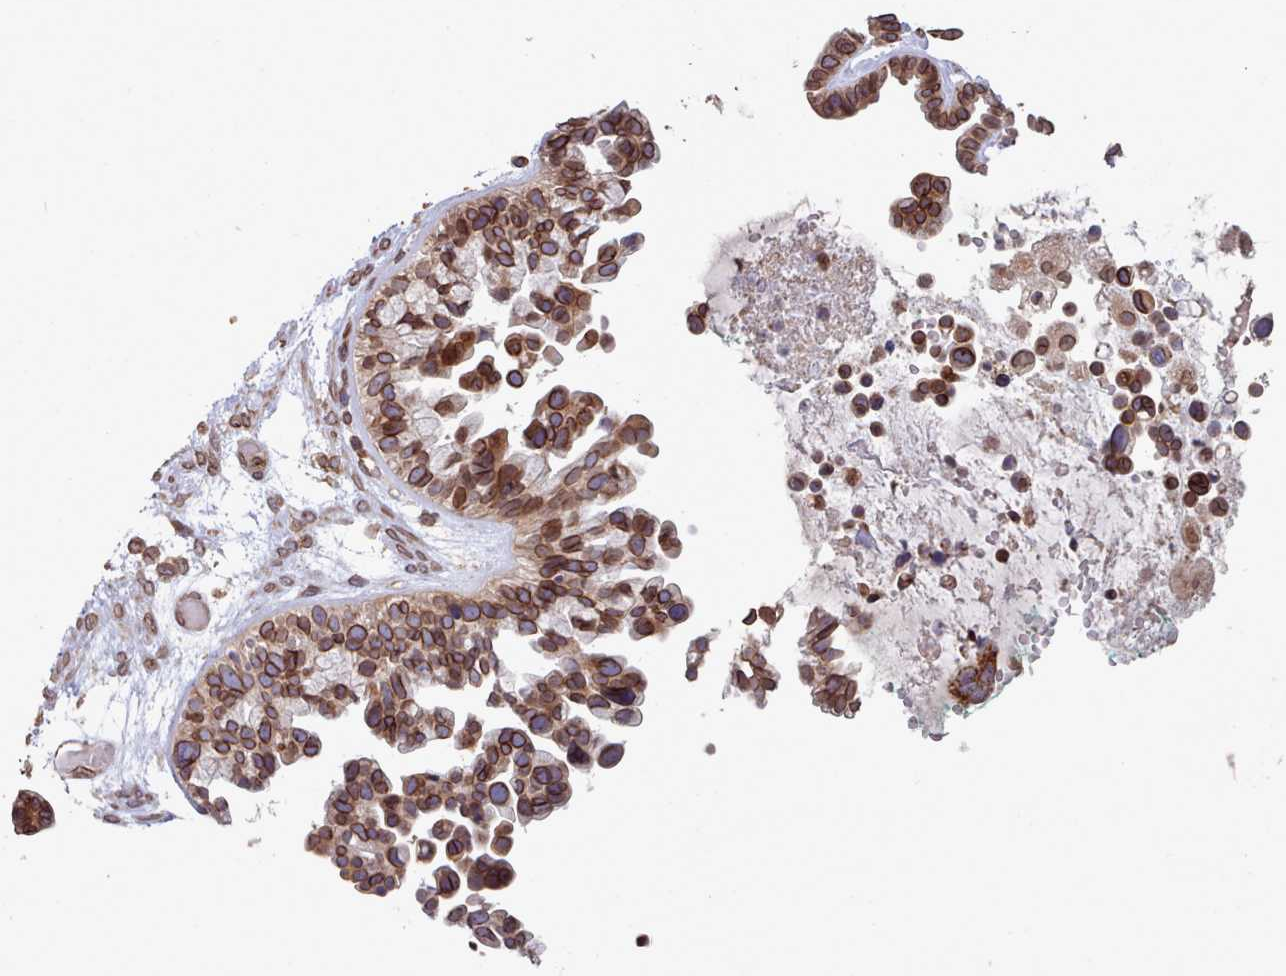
{"staining": {"intensity": "moderate", "quantity": ">75%", "location": "cytoplasmic/membranous,nuclear"}, "tissue": "ovarian cancer", "cell_type": "Tumor cells", "image_type": "cancer", "snomed": [{"axis": "morphology", "description": "Cystadenocarcinoma, serous, NOS"}, {"axis": "topography", "description": "Ovary"}], "caption": "Protein positivity by immunohistochemistry (IHC) shows moderate cytoplasmic/membranous and nuclear positivity in about >75% of tumor cells in ovarian serous cystadenocarcinoma.", "gene": "TOR1AIP1", "patient": {"sex": "female", "age": 56}}